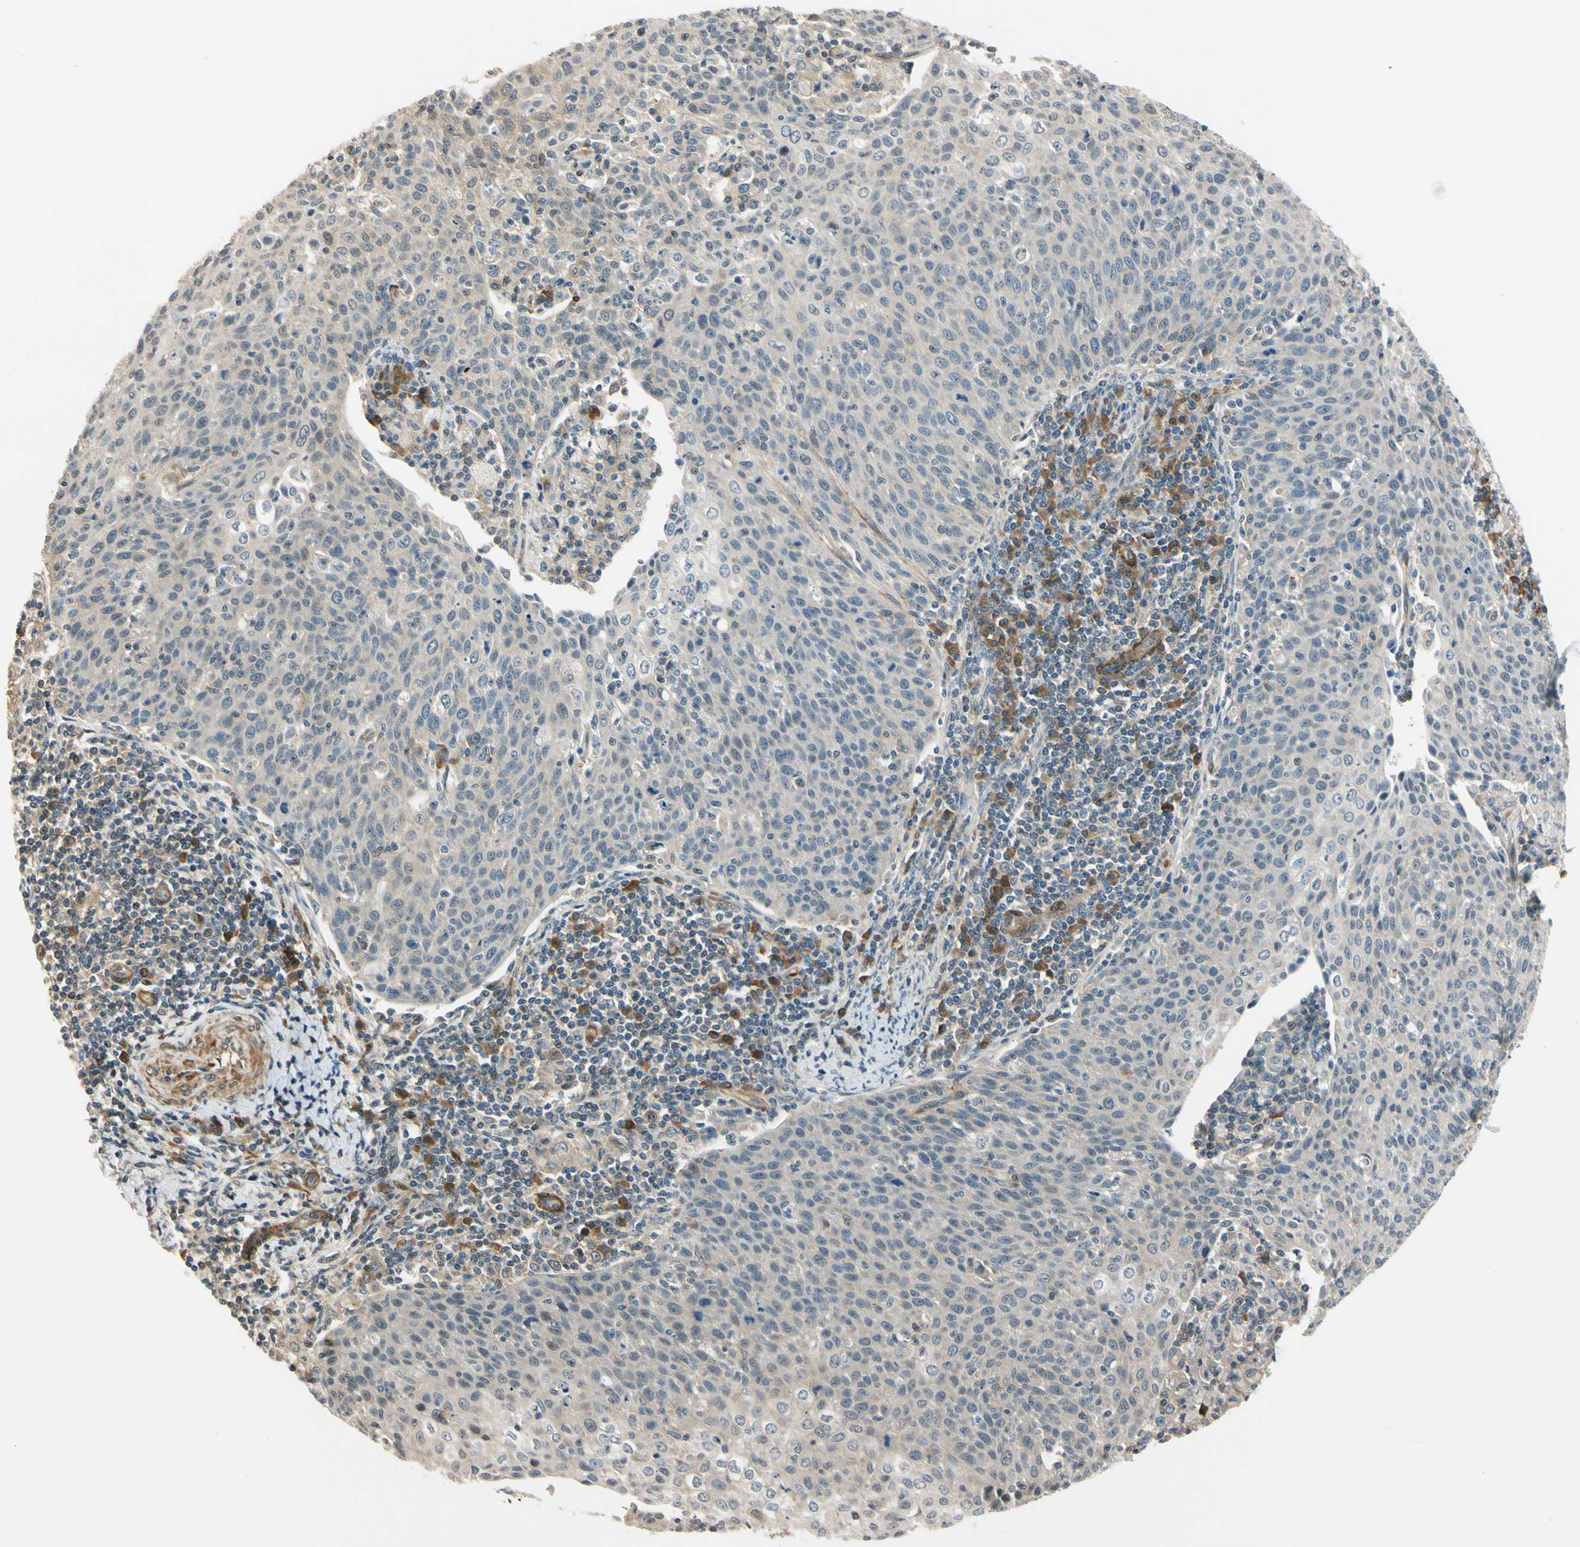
{"staining": {"intensity": "negative", "quantity": "none", "location": "none"}, "tissue": "cervical cancer", "cell_type": "Tumor cells", "image_type": "cancer", "snomed": [{"axis": "morphology", "description": "Squamous cell carcinoma, NOS"}, {"axis": "topography", "description": "Cervix"}], "caption": "Tumor cells show no significant protein expression in squamous cell carcinoma (cervical).", "gene": "RASGRF1", "patient": {"sex": "female", "age": 38}}